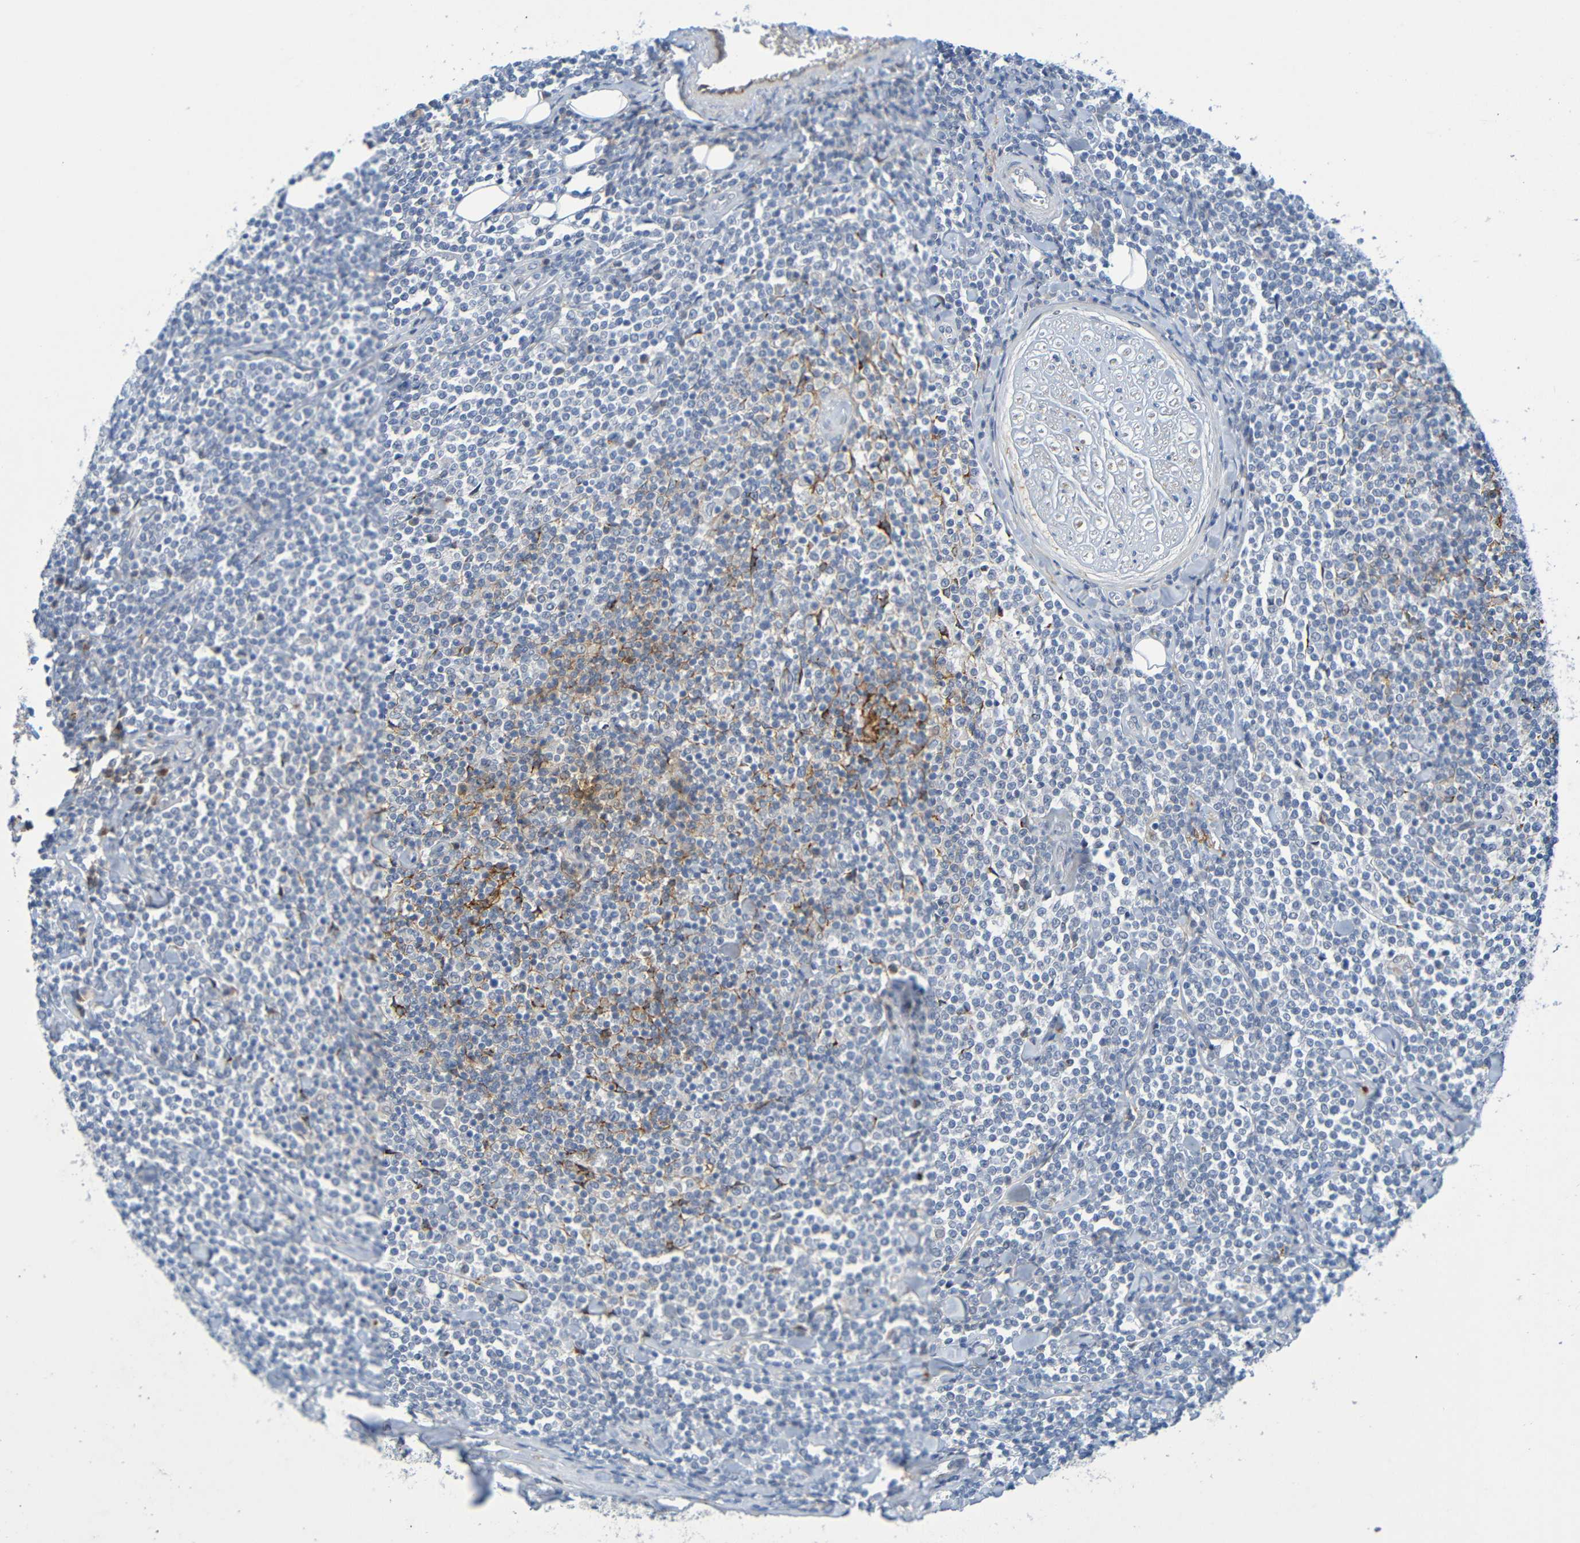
{"staining": {"intensity": "negative", "quantity": "none", "location": "none"}, "tissue": "lymphoma", "cell_type": "Tumor cells", "image_type": "cancer", "snomed": [{"axis": "morphology", "description": "Malignant lymphoma, non-Hodgkin's type, Low grade"}, {"axis": "topography", "description": "Soft tissue"}], "caption": "Image shows no significant protein positivity in tumor cells of malignant lymphoma, non-Hodgkin's type (low-grade).", "gene": "IL10", "patient": {"sex": "male", "age": 92}}